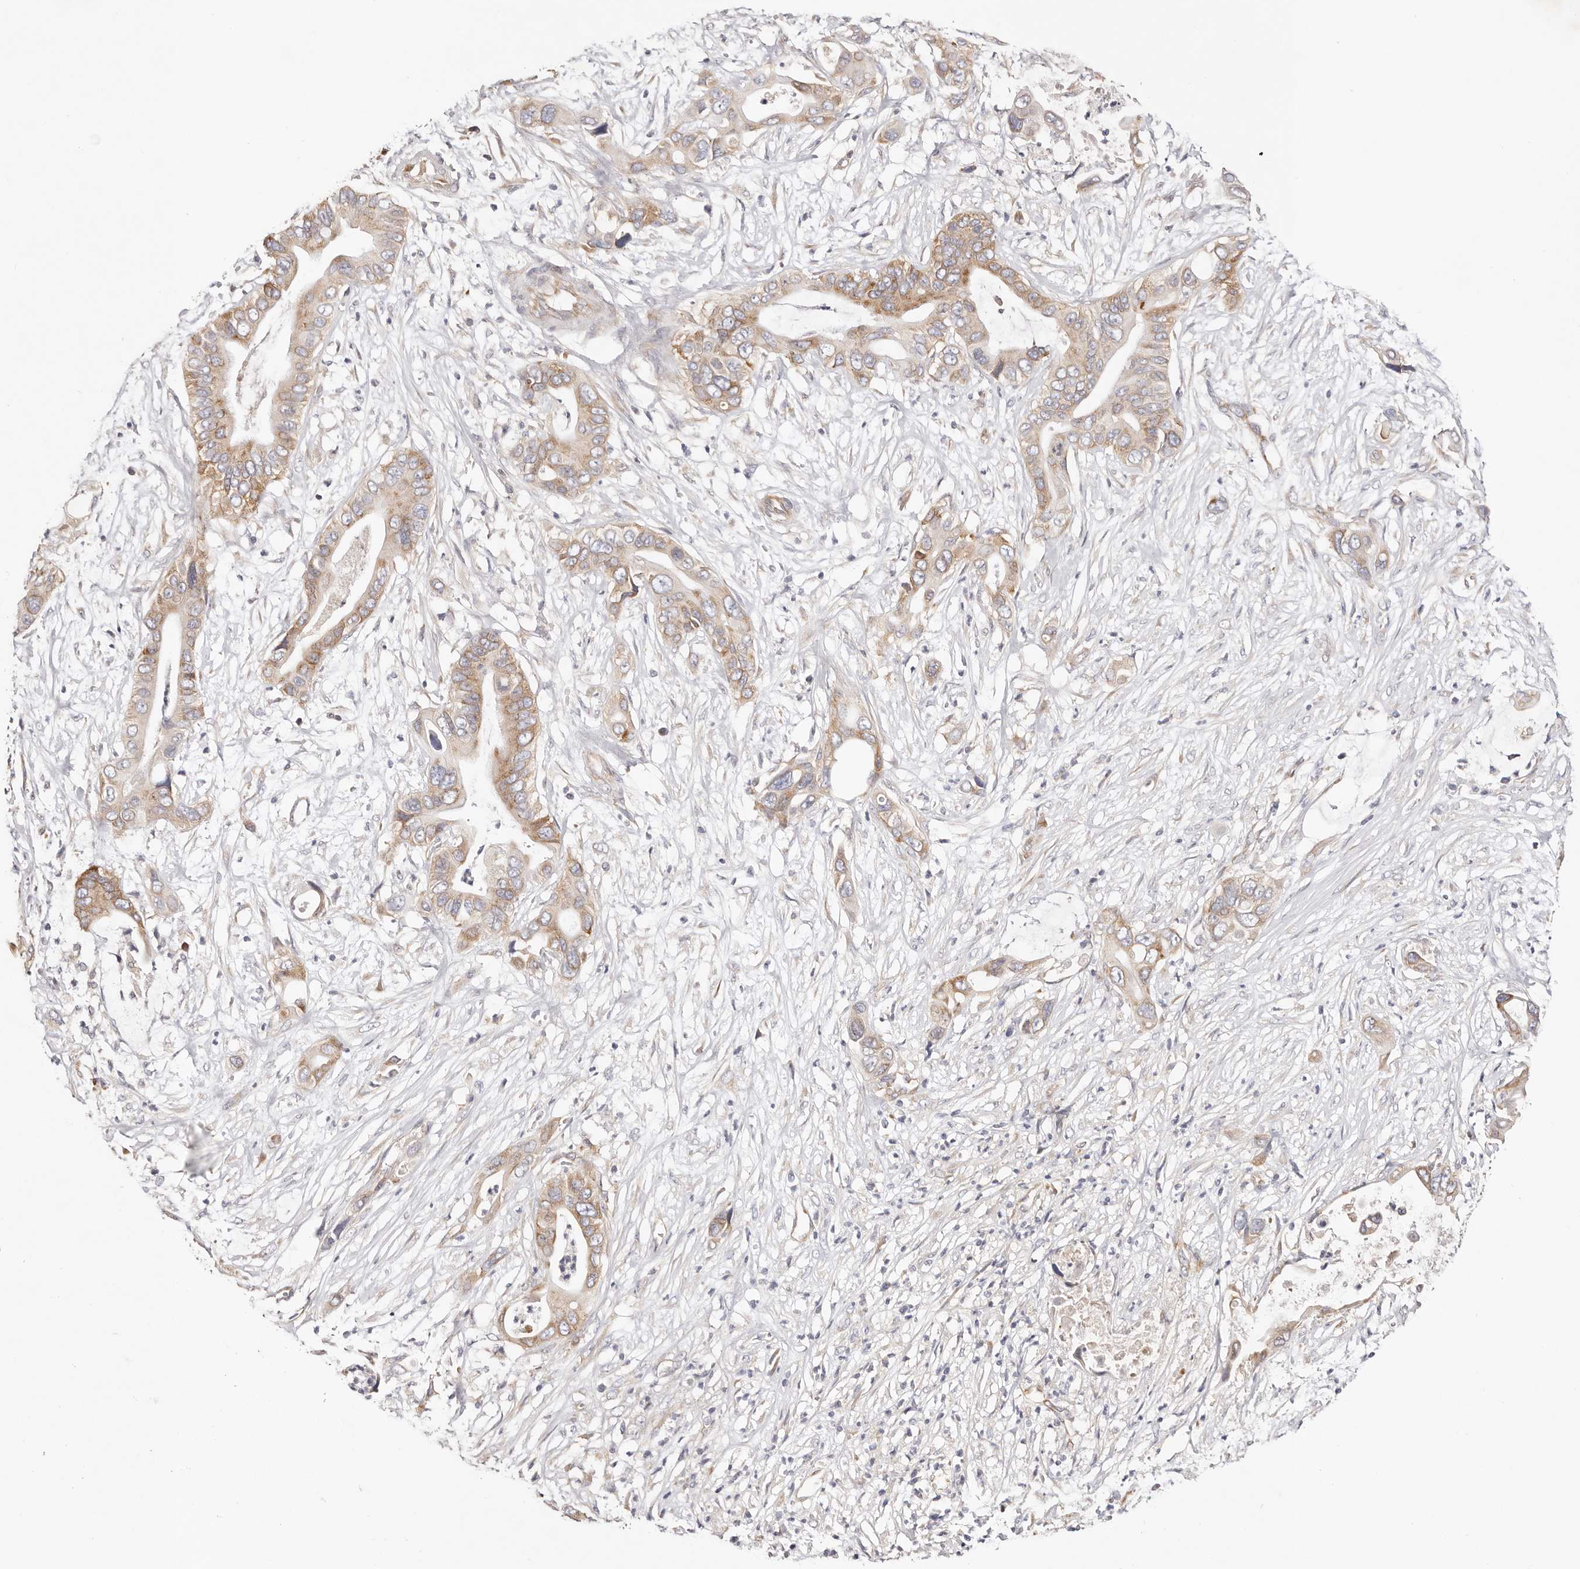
{"staining": {"intensity": "moderate", "quantity": ">75%", "location": "cytoplasmic/membranous"}, "tissue": "pancreatic cancer", "cell_type": "Tumor cells", "image_type": "cancer", "snomed": [{"axis": "morphology", "description": "Adenocarcinoma, NOS"}, {"axis": "topography", "description": "Pancreas"}], "caption": "Moderate cytoplasmic/membranous expression is appreciated in approximately >75% of tumor cells in pancreatic adenocarcinoma.", "gene": "GNA13", "patient": {"sex": "male", "age": 66}}